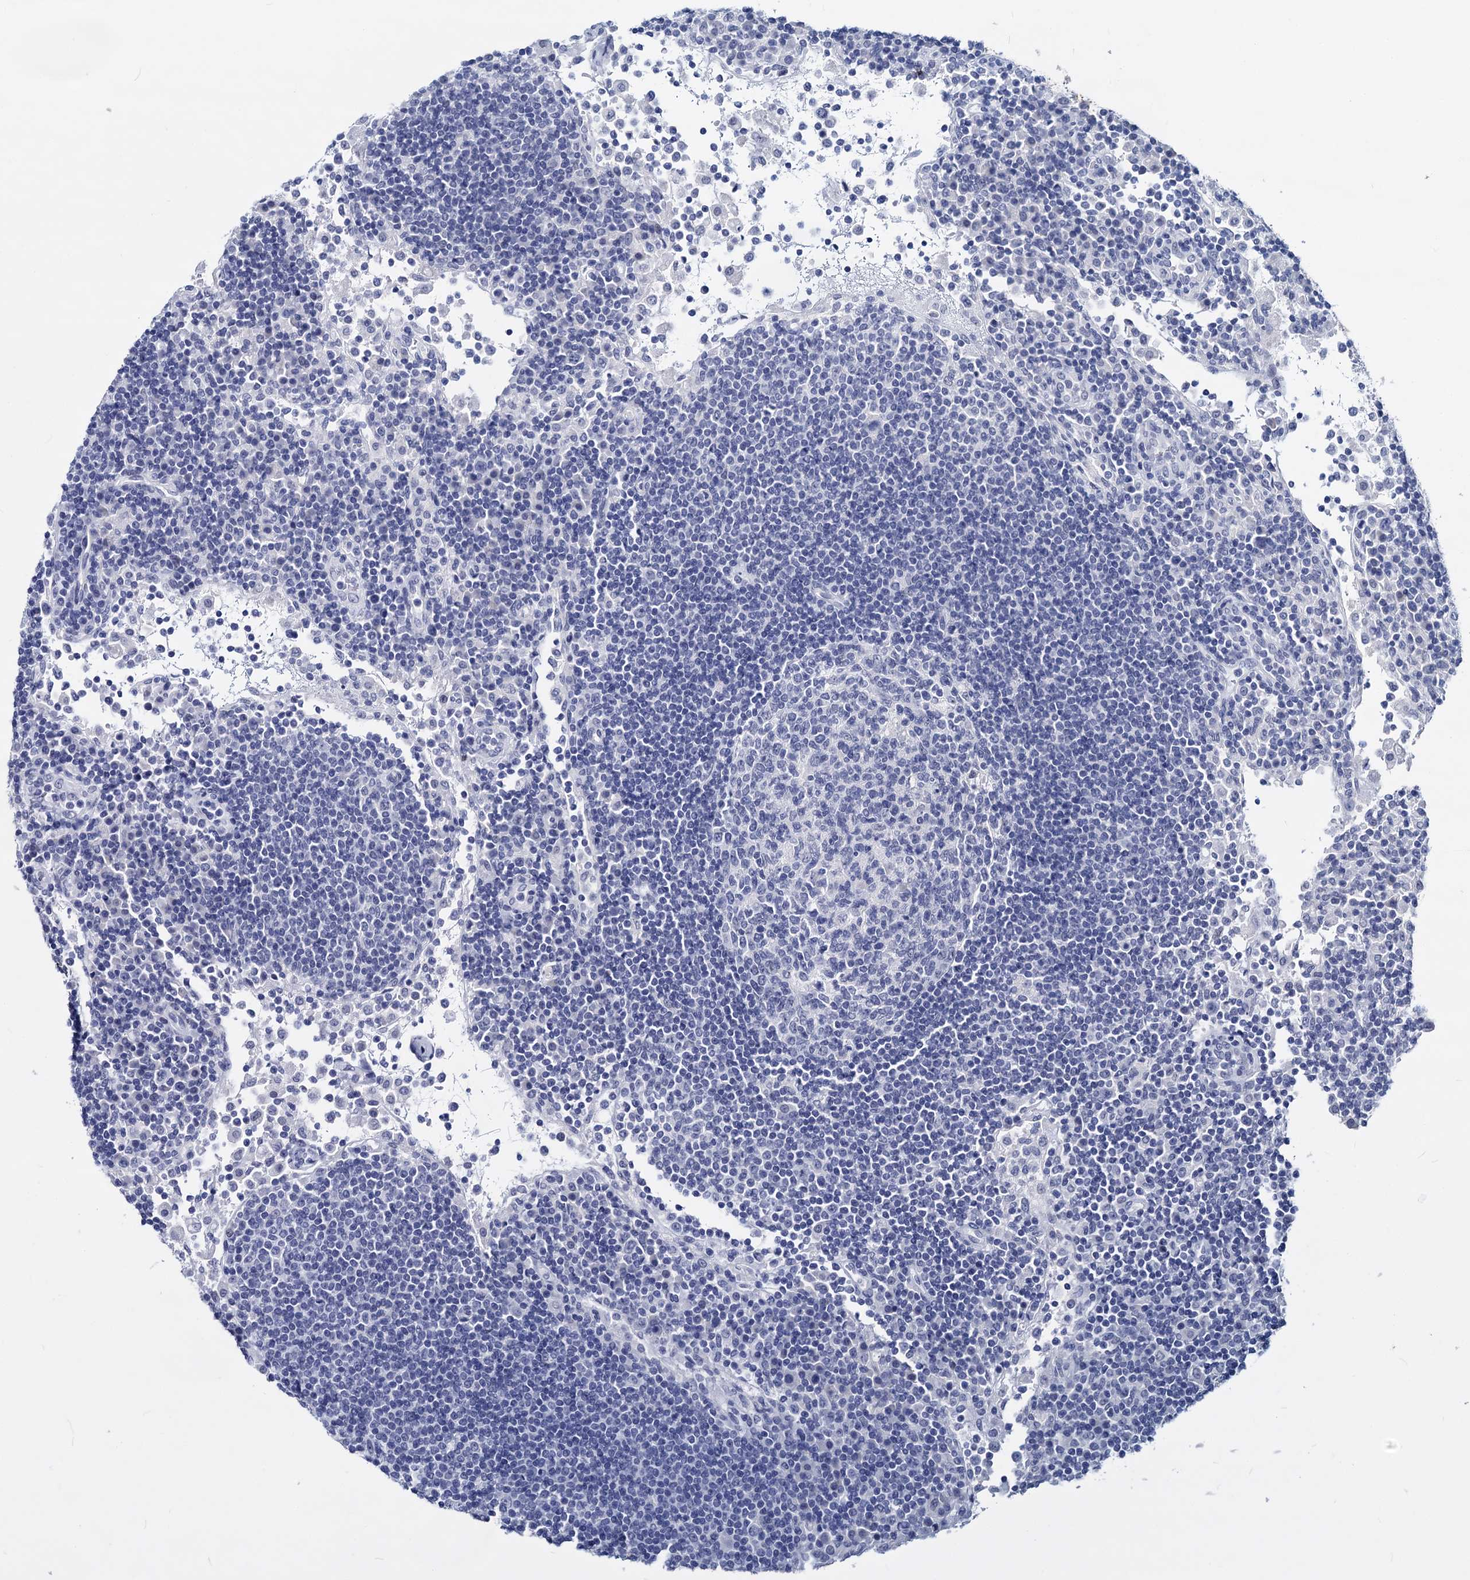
{"staining": {"intensity": "negative", "quantity": "none", "location": "none"}, "tissue": "lymph node", "cell_type": "Germinal center cells", "image_type": "normal", "snomed": [{"axis": "morphology", "description": "Normal tissue, NOS"}, {"axis": "topography", "description": "Lymph node"}], "caption": "Benign lymph node was stained to show a protein in brown. There is no significant staining in germinal center cells.", "gene": "MAGEA4", "patient": {"sex": "female", "age": 53}}